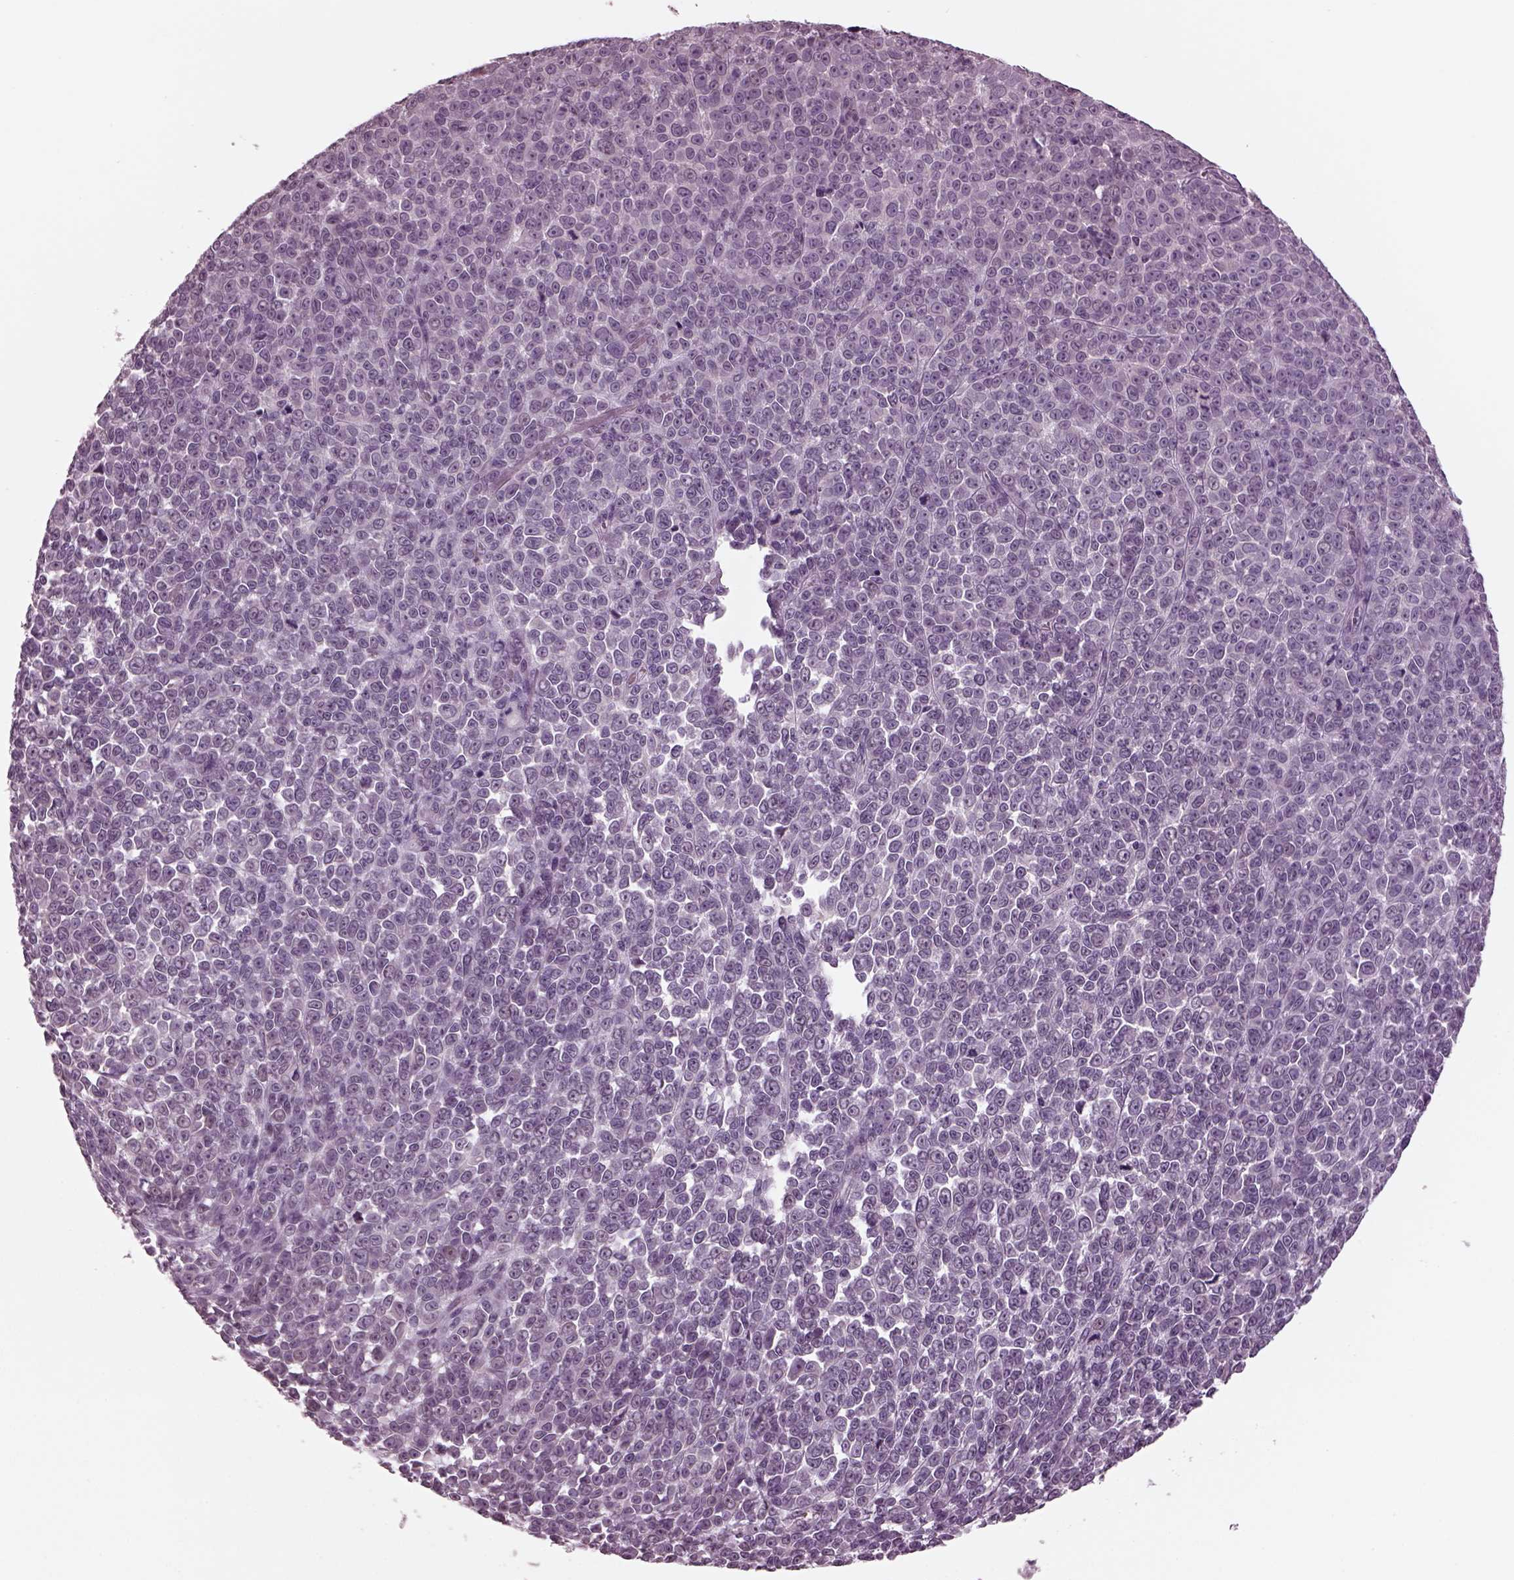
{"staining": {"intensity": "negative", "quantity": "none", "location": "none"}, "tissue": "melanoma", "cell_type": "Tumor cells", "image_type": "cancer", "snomed": [{"axis": "morphology", "description": "Malignant melanoma, NOS"}, {"axis": "topography", "description": "Skin"}], "caption": "The photomicrograph shows no significant positivity in tumor cells of malignant melanoma.", "gene": "CLCN4", "patient": {"sex": "female", "age": 95}}